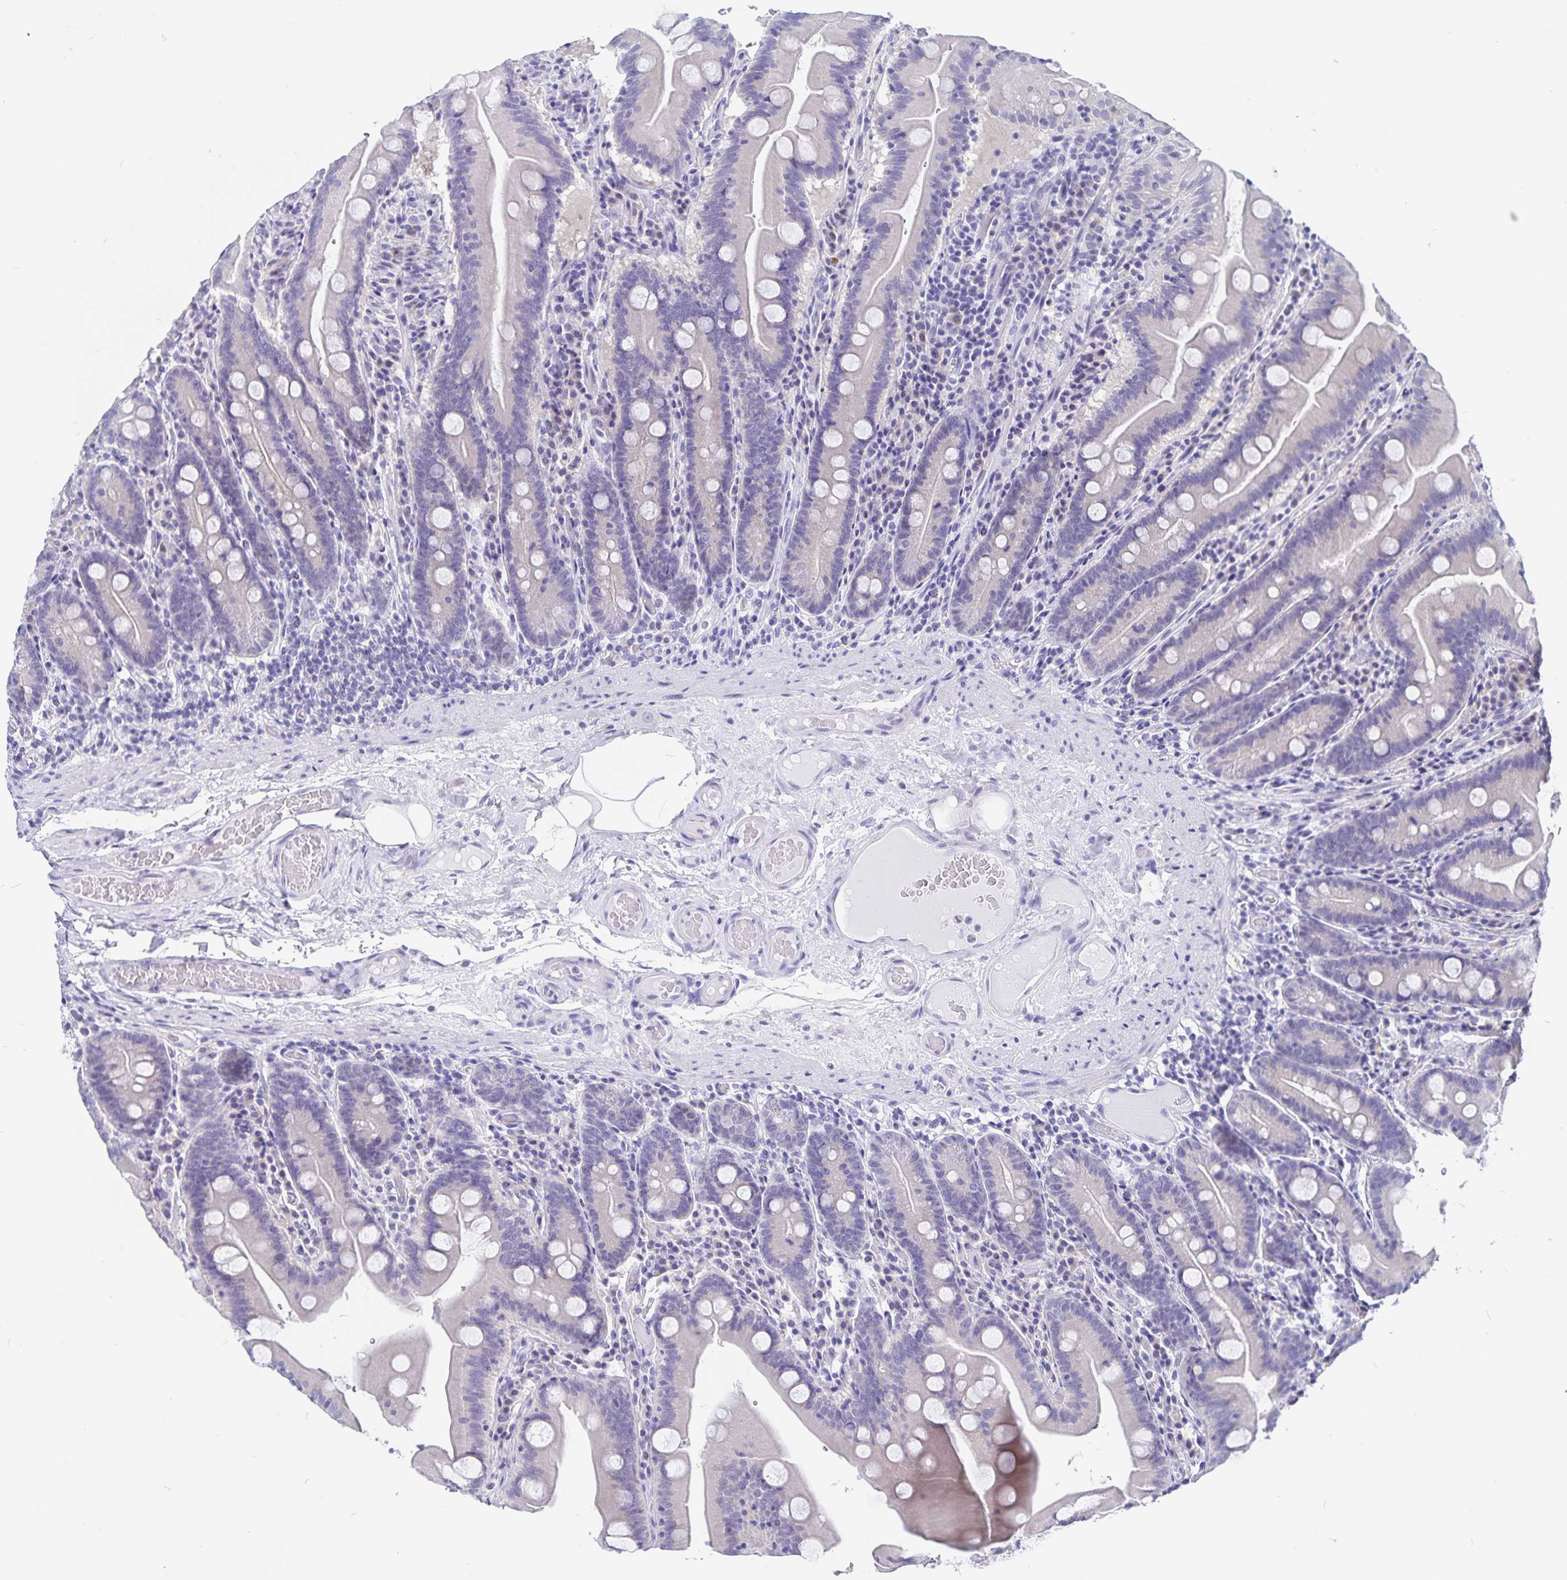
{"staining": {"intensity": "negative", "quantity": "none", "location": "none"}, "tissue": "small intestine", "cell_type": "Glandular cells", "image_type": "normal", "snomed": [{"axis": "morphology", "description": "Normal tissue, NOS"}, {"axis": "topography", "description": "Small intestine"}], "caption": "A high-resolution photomicrograph shows immunohistochemistry (IHC) staining of benign small intestine, which shows no significant positivity in glandular cells.", "gene": "SNTN", "patient": {"sex": "male", "age": 37}}